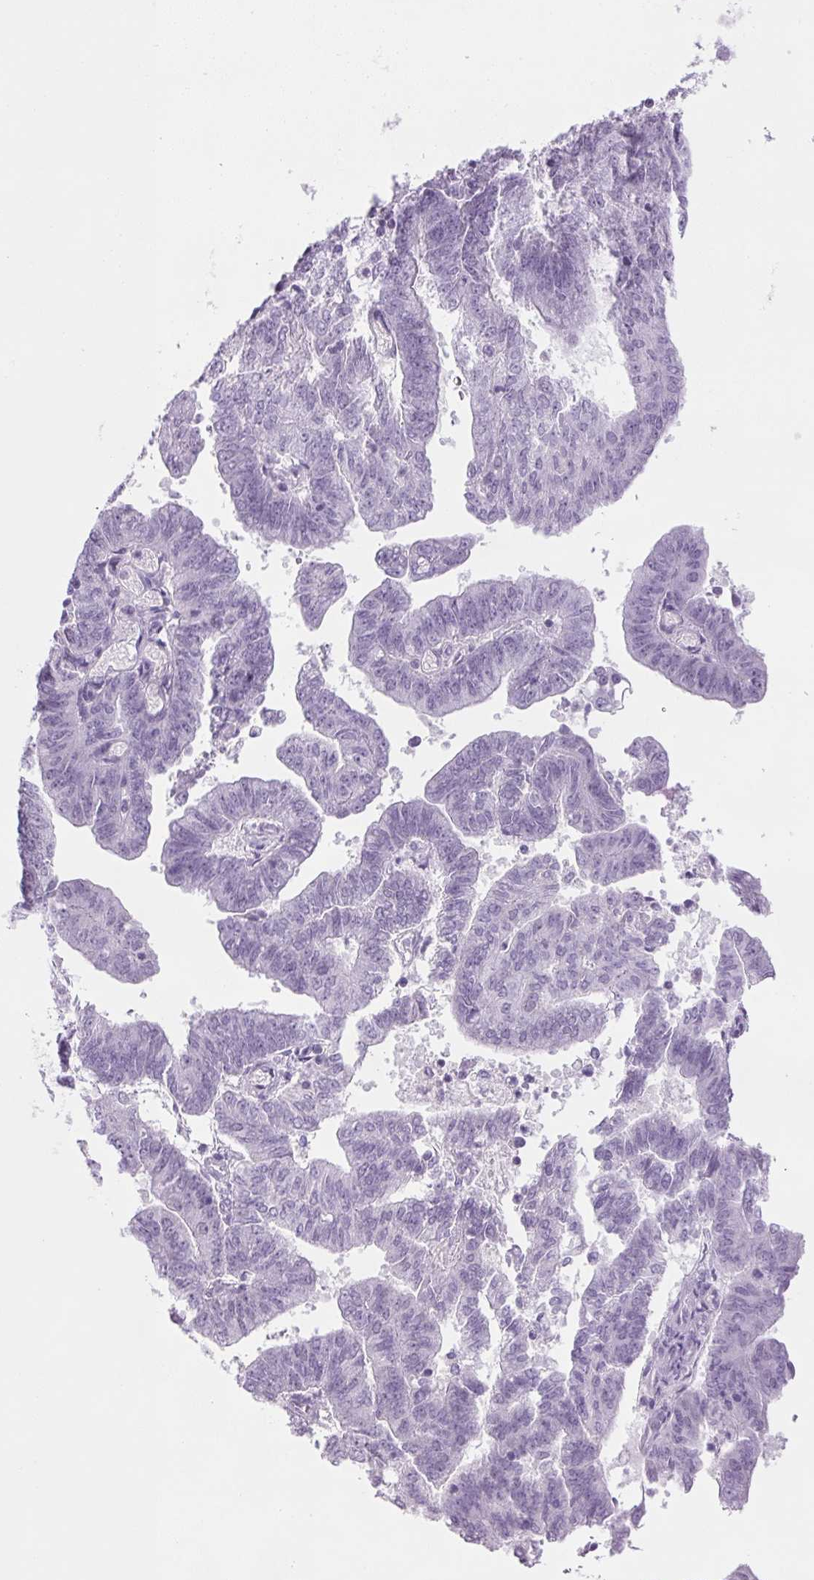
{"staining": {"intensity": "negative", "quantity": "none", "location": "none"}, "tissue": "endometrial cancer", "cell_type": "Tumor cells", "image_type": "cancer", "snomed": [{"axis": "morphology", "description": "Adenocarcinoma, NOS"}, {"axis": "topography", "description": "Endometrium"}], "caption": "This is an IHC micrograph of human adenocarcinoma (endometrial). There is no expression in tumor cells.", "gene": "PPP1R1A", "patient": {"sex": "female", "age": 82}}